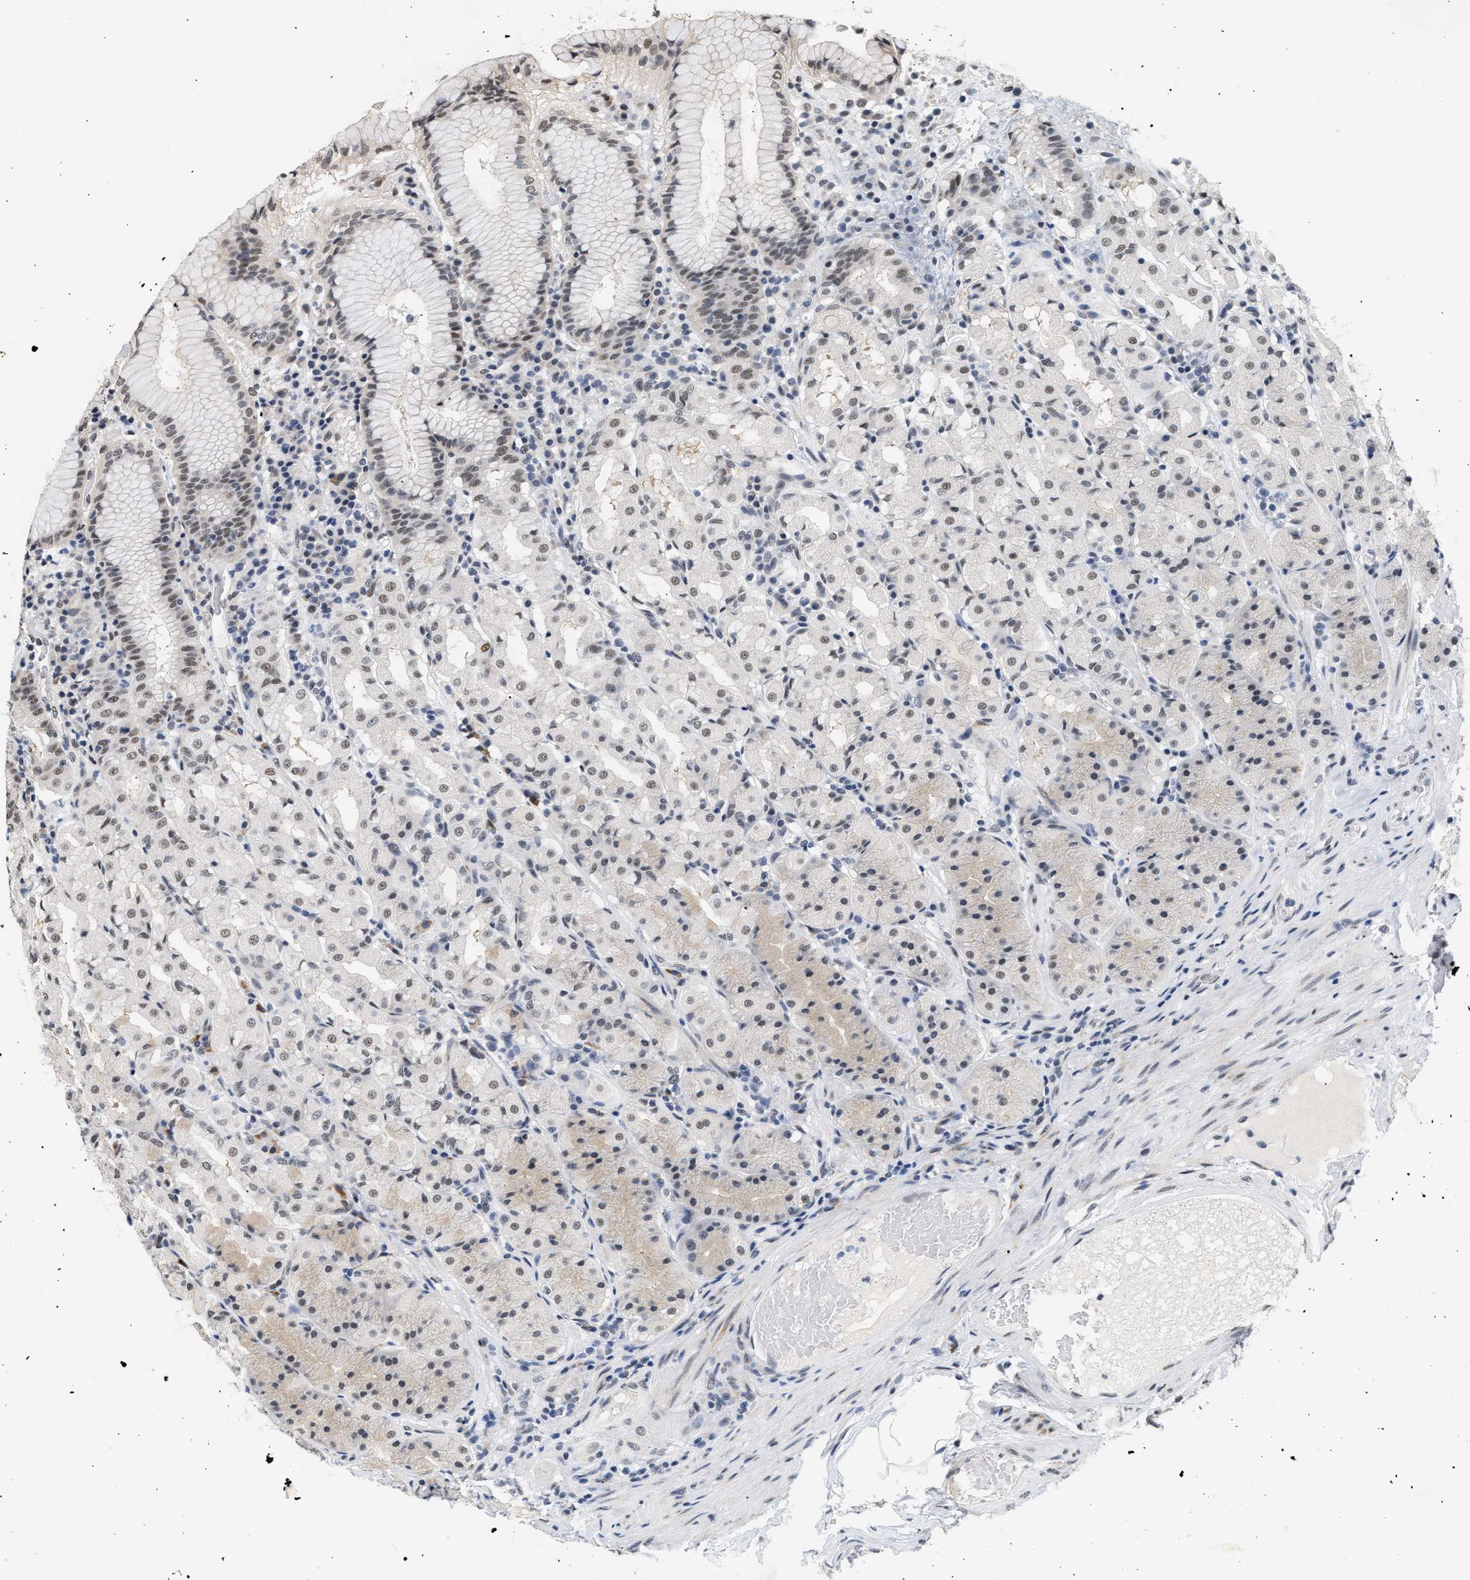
{"staining": {"intensity": "weak", "quantity": "25%-75%", "location": "nuclear"}, "tissue": "stomach", "cell_type": "Glandular cells", "image_type": "normal", "snomed": [{"axis": "morphology", "description": "Normal tissue, NOS"}, {"axis": "topography", "description": "Stomach"}, {"axis": "topography", "description": "Stomach, lower"}], "caption": "Stomach stained with immunohistochemistry reveals weak nuclear positivity in about 25%-75% of glandular cells.", "gene": "THOC1", "patient": {"sex": "female", "age": 56}}